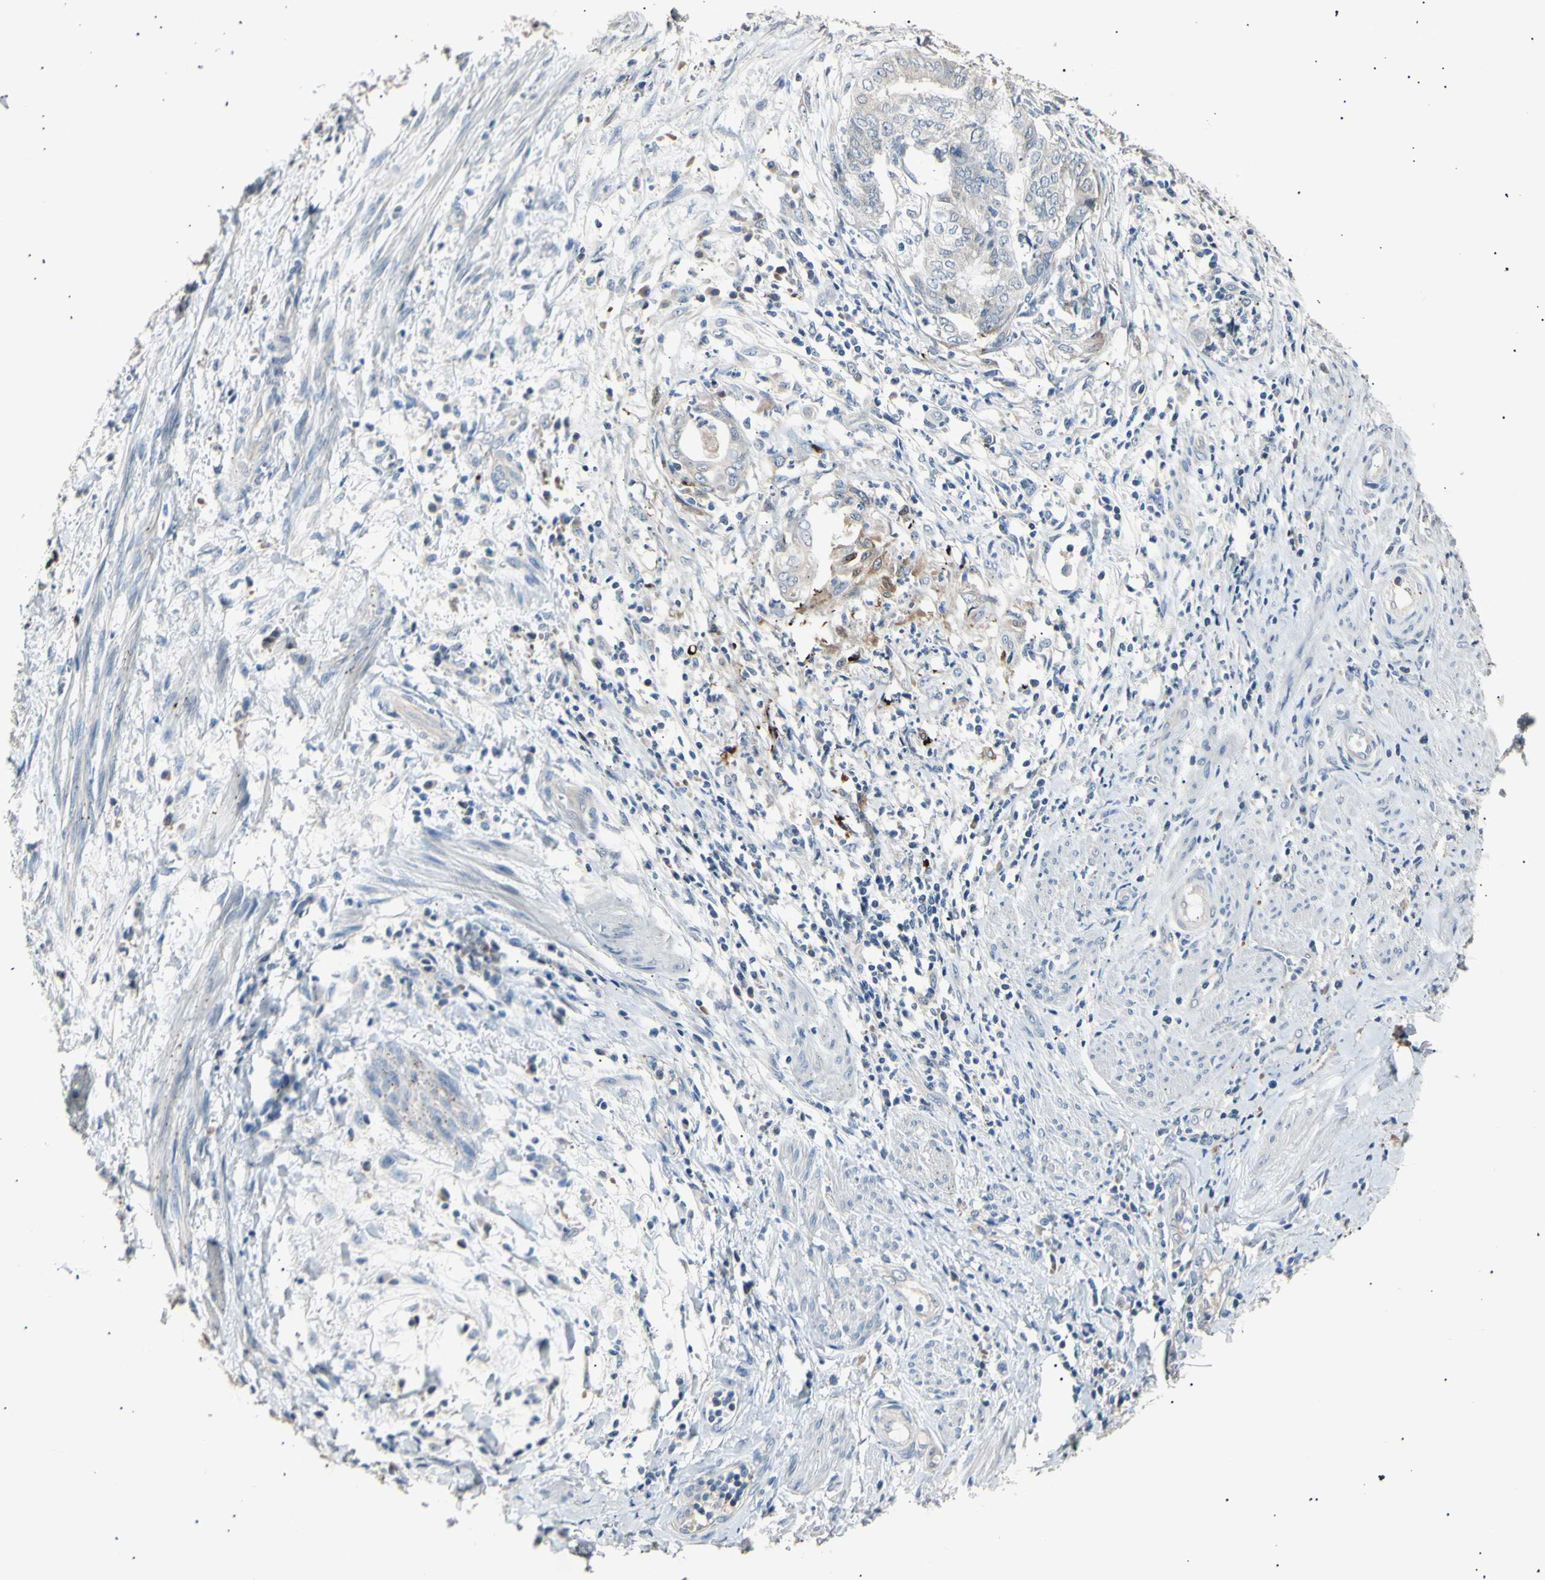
{"staining": {"intensity": "negative", "quantity": "none", "location": "none"}, "tissue": "endometrial cancer", "cell_type": "Tumor cells", "image_type": "cancer", "snomed": [{"axis": "morphology", "description": "Necrosis, NOS"}, {"axis": "morphology", "description": "Adenocarcinoma, NOS"}, {"axis": "topography", "description": "Endometrium"}], "caption": "A micrograph of human adenocarcinoma (endometrial) is negative for staining in tumor cells.", "gene": "LDLR", "patient": {"sex": "female", "age": 79}}